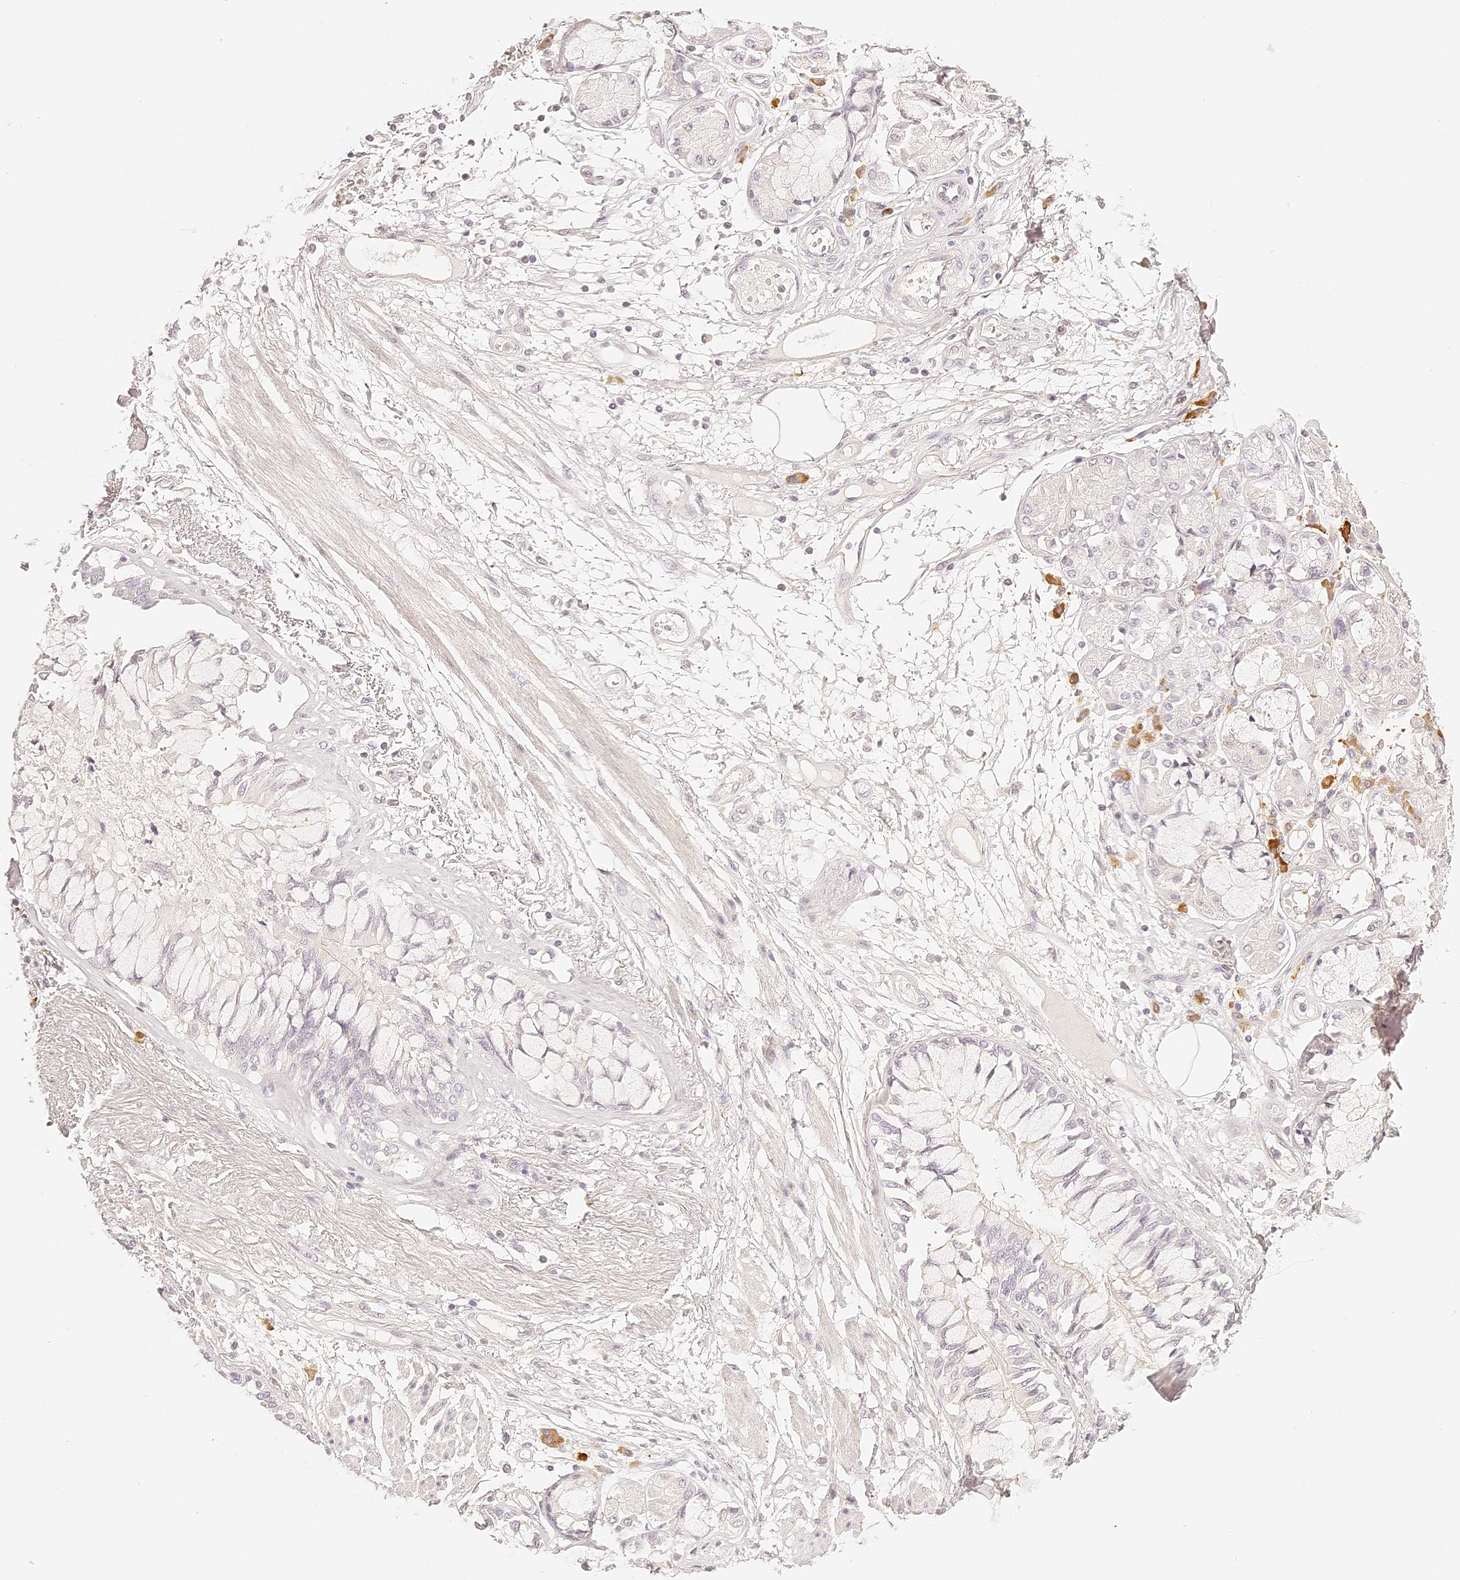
{"staining": {"intensity": "negative", "quantity": "none", "location": "none"}, "tissue": "adipose tissue", "cell_type": "Adipocytes", "image_type": "normal", "snomed": [{"axis": "morphology", "description": "Normal tissue, NOS"}, {"axis": "topography", "description": "Bronchus"}], "caption": "There is no significant expression in adipocytes of adipose tissue. The staining is performed using DAB brown chromogen with nuclei counter-stained in using hematoxylin.", "gene": "TRIM45", "patient": {"sex": "male", "age": 66}}